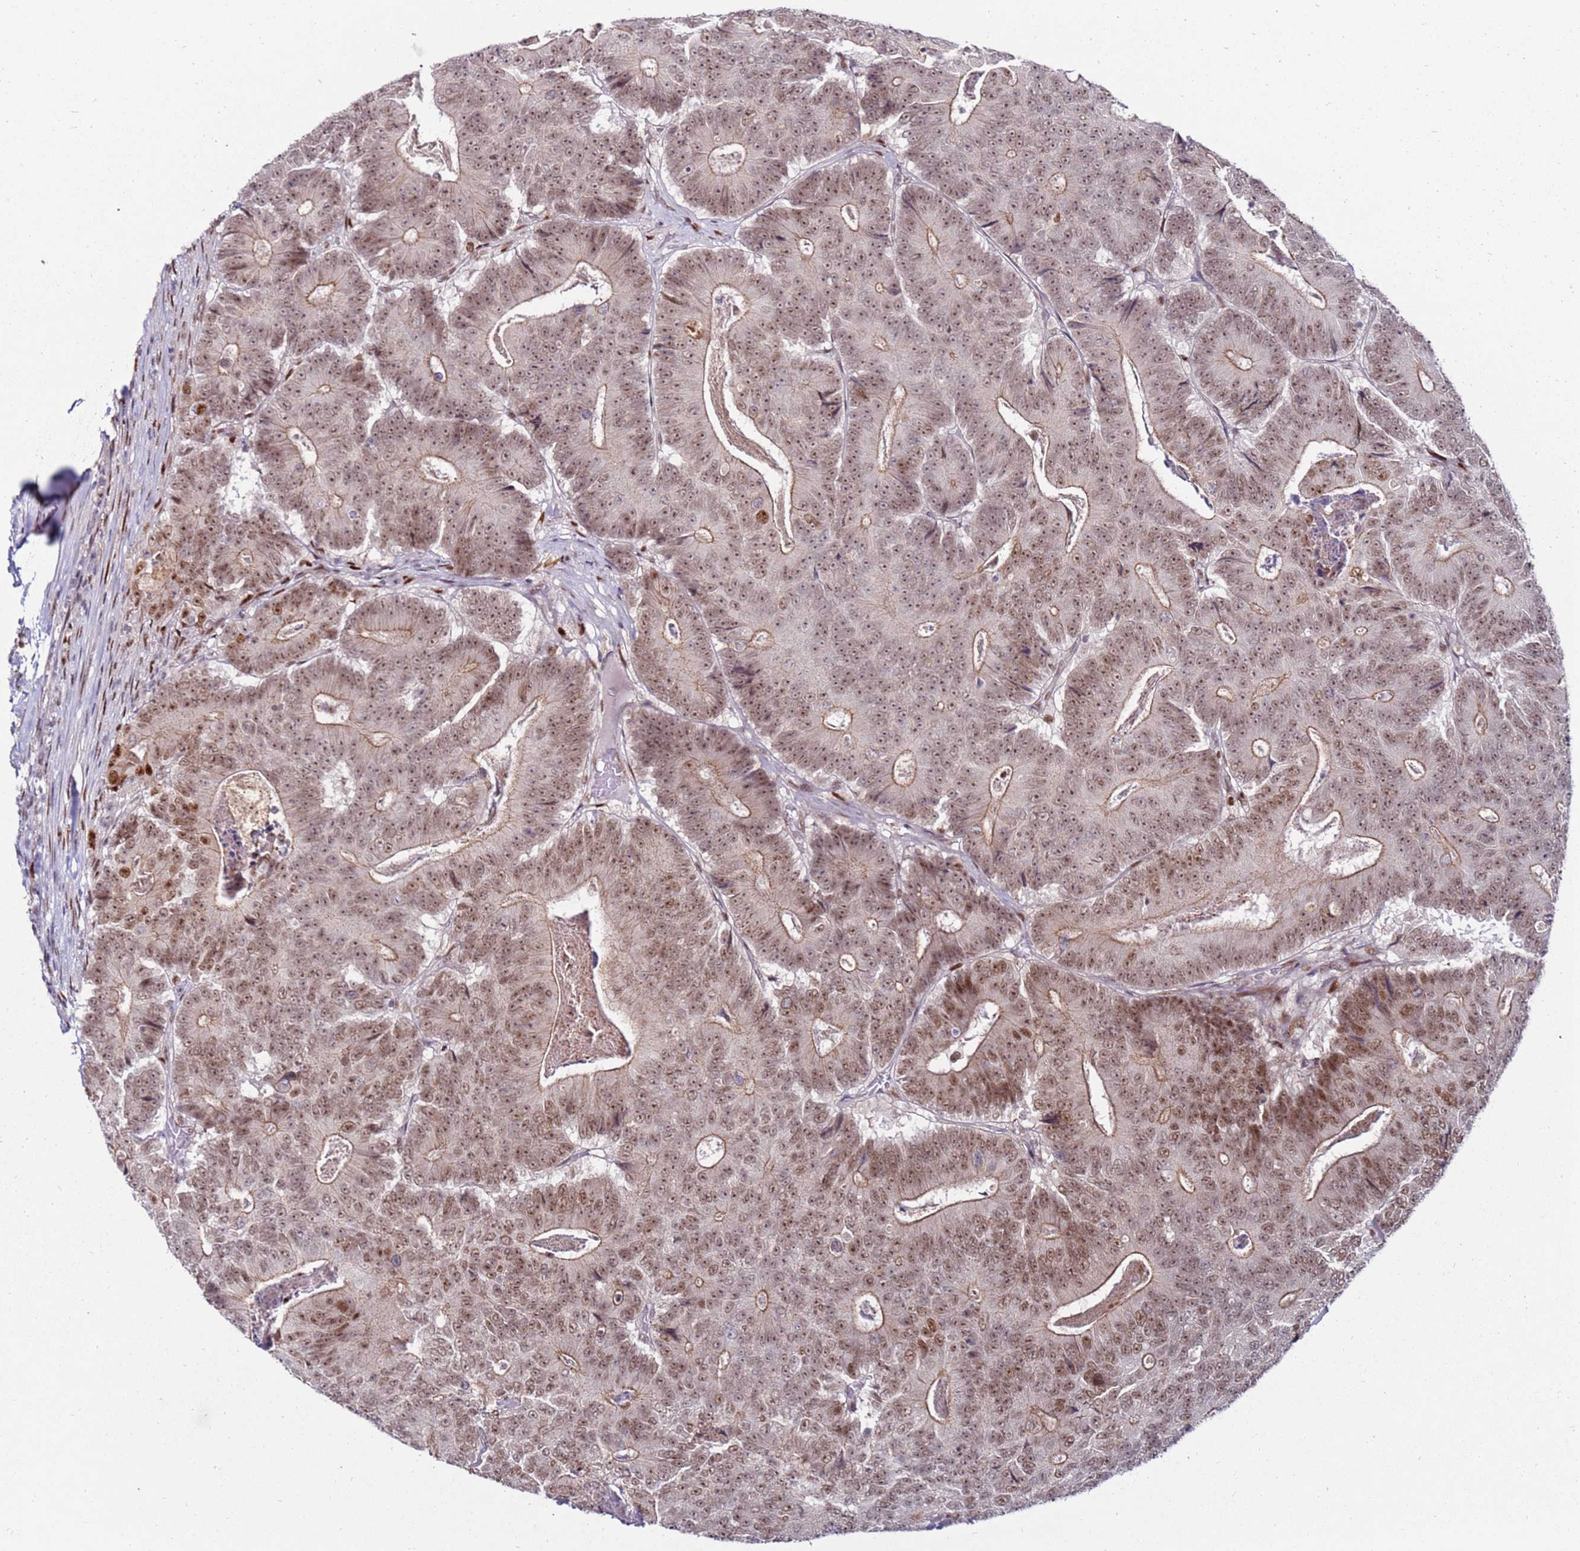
{"staining": {"intensity": "moderate", "quantity": ">75%", "location": "cytoplasmic/membranous,nuclear"}, "tissue": "colorectal cancer", "cell_type": "Tumor cells", "image_type": "cancer", "snomed": [{"axis": "morphology", "description": "Adenocarcinoma, NOS"}, {"axis": "topography", "description": "Colon"}], "caption": "Protein analysis of adenocarcinoma (colorectal) tissue reveals moderate cytoplasmic/membranous and nuclear staining in about >75% of tumor cells. Immunohistochemistry (ihc) stains the protein of interest in brown and the nuclei are stained blue.", "gene": "KPNA4", "patient": {"sex": "male", "age": 83}}